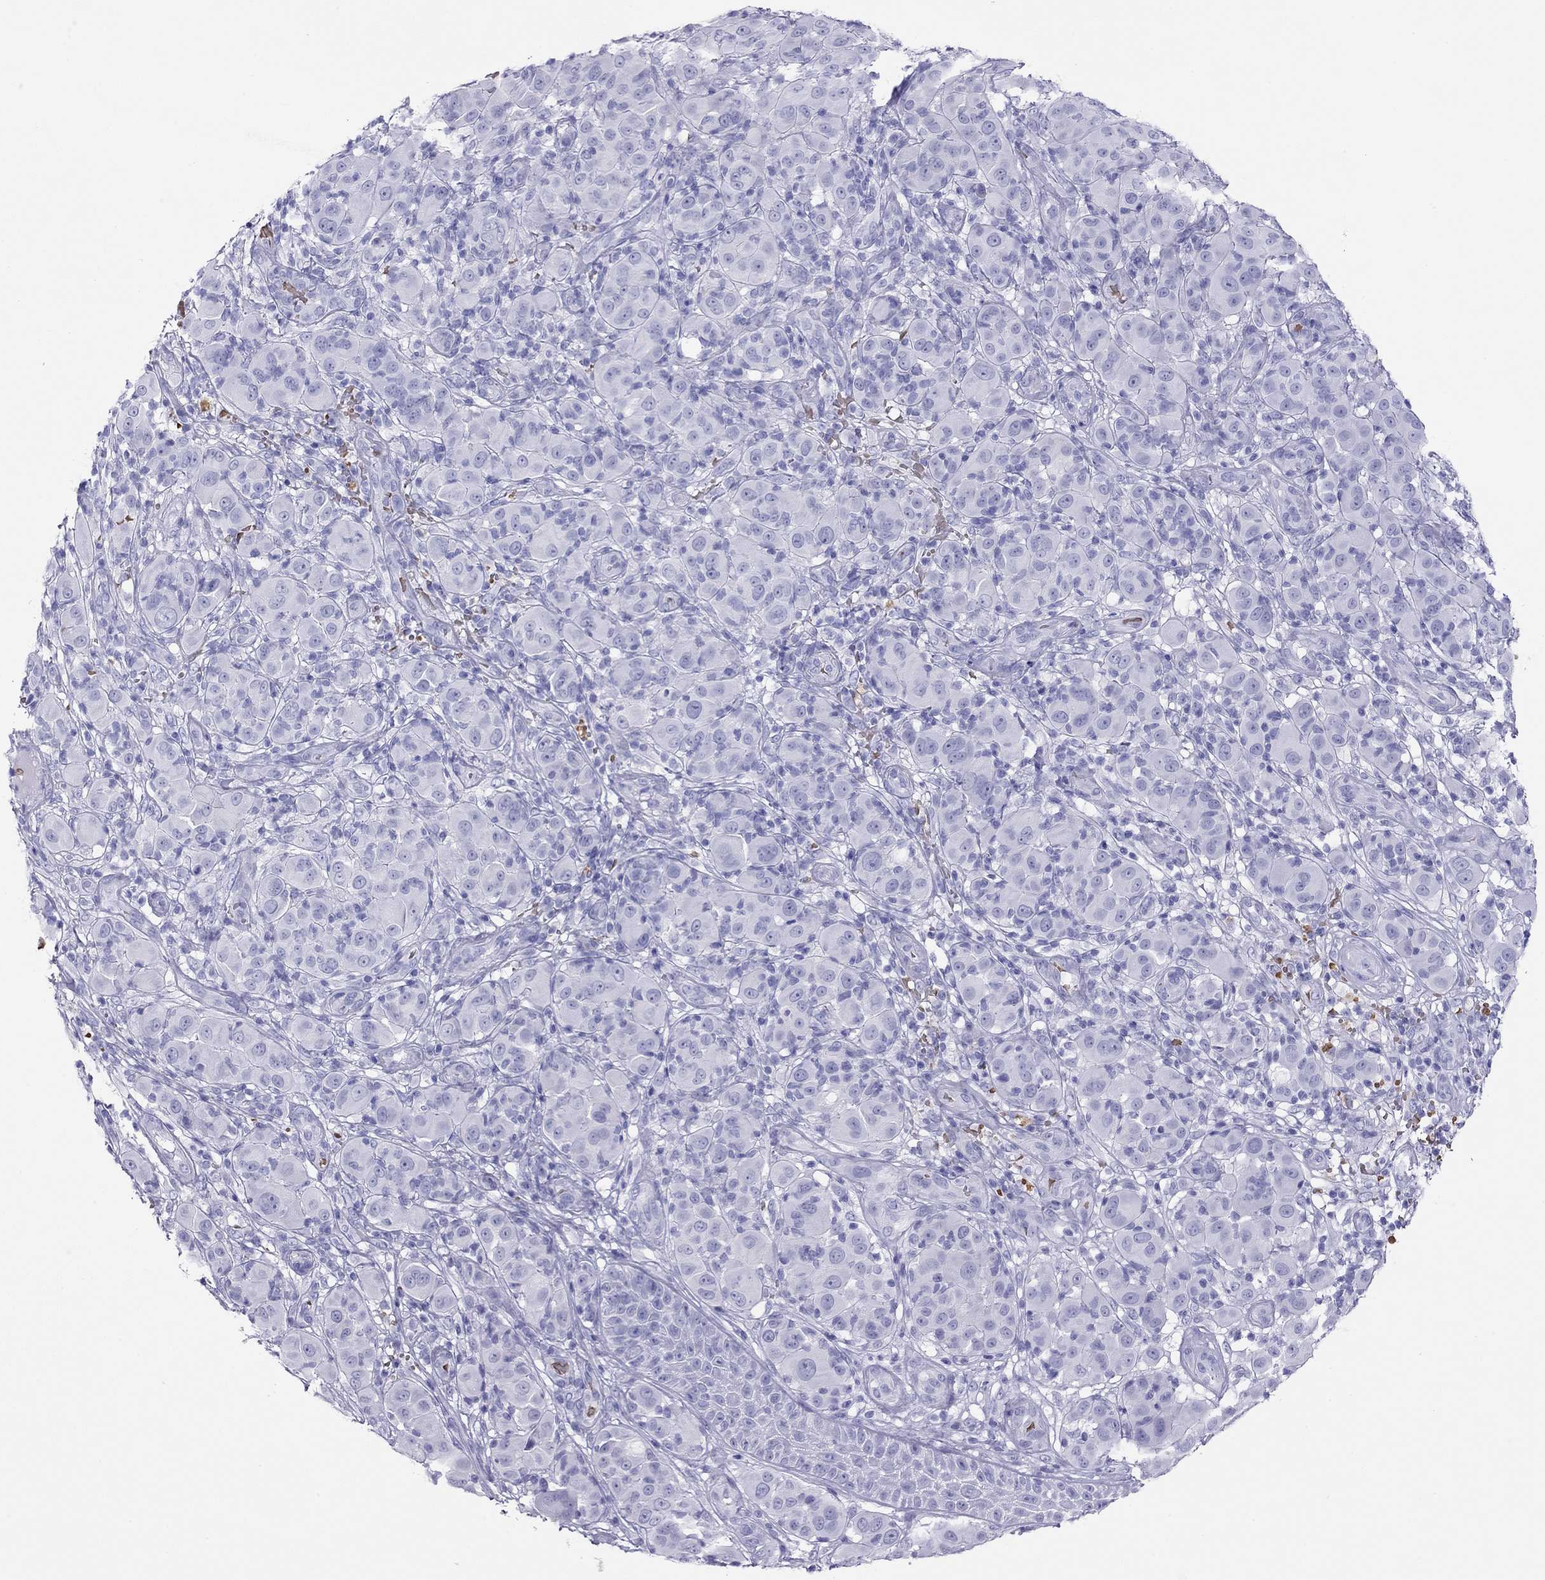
{"staining": {"intensity": "negative", "quantity": "none", "location": "none"}, "tissue": "melanoma", "cell_type": "Tumor cells", "image_type": "cancer", "snomed": [{"axis": "morphology", "description": "Malignant melanoma, NOS"}, {"axis": "topography", "description": "Skin"}], "caption": "An immunohistochemistry (IHC) image of melanoma is shown. There is no staining in tumor cells of melanoma.", "gene": "PTPRN", "patient": {"sex": "female", "age": 87}}